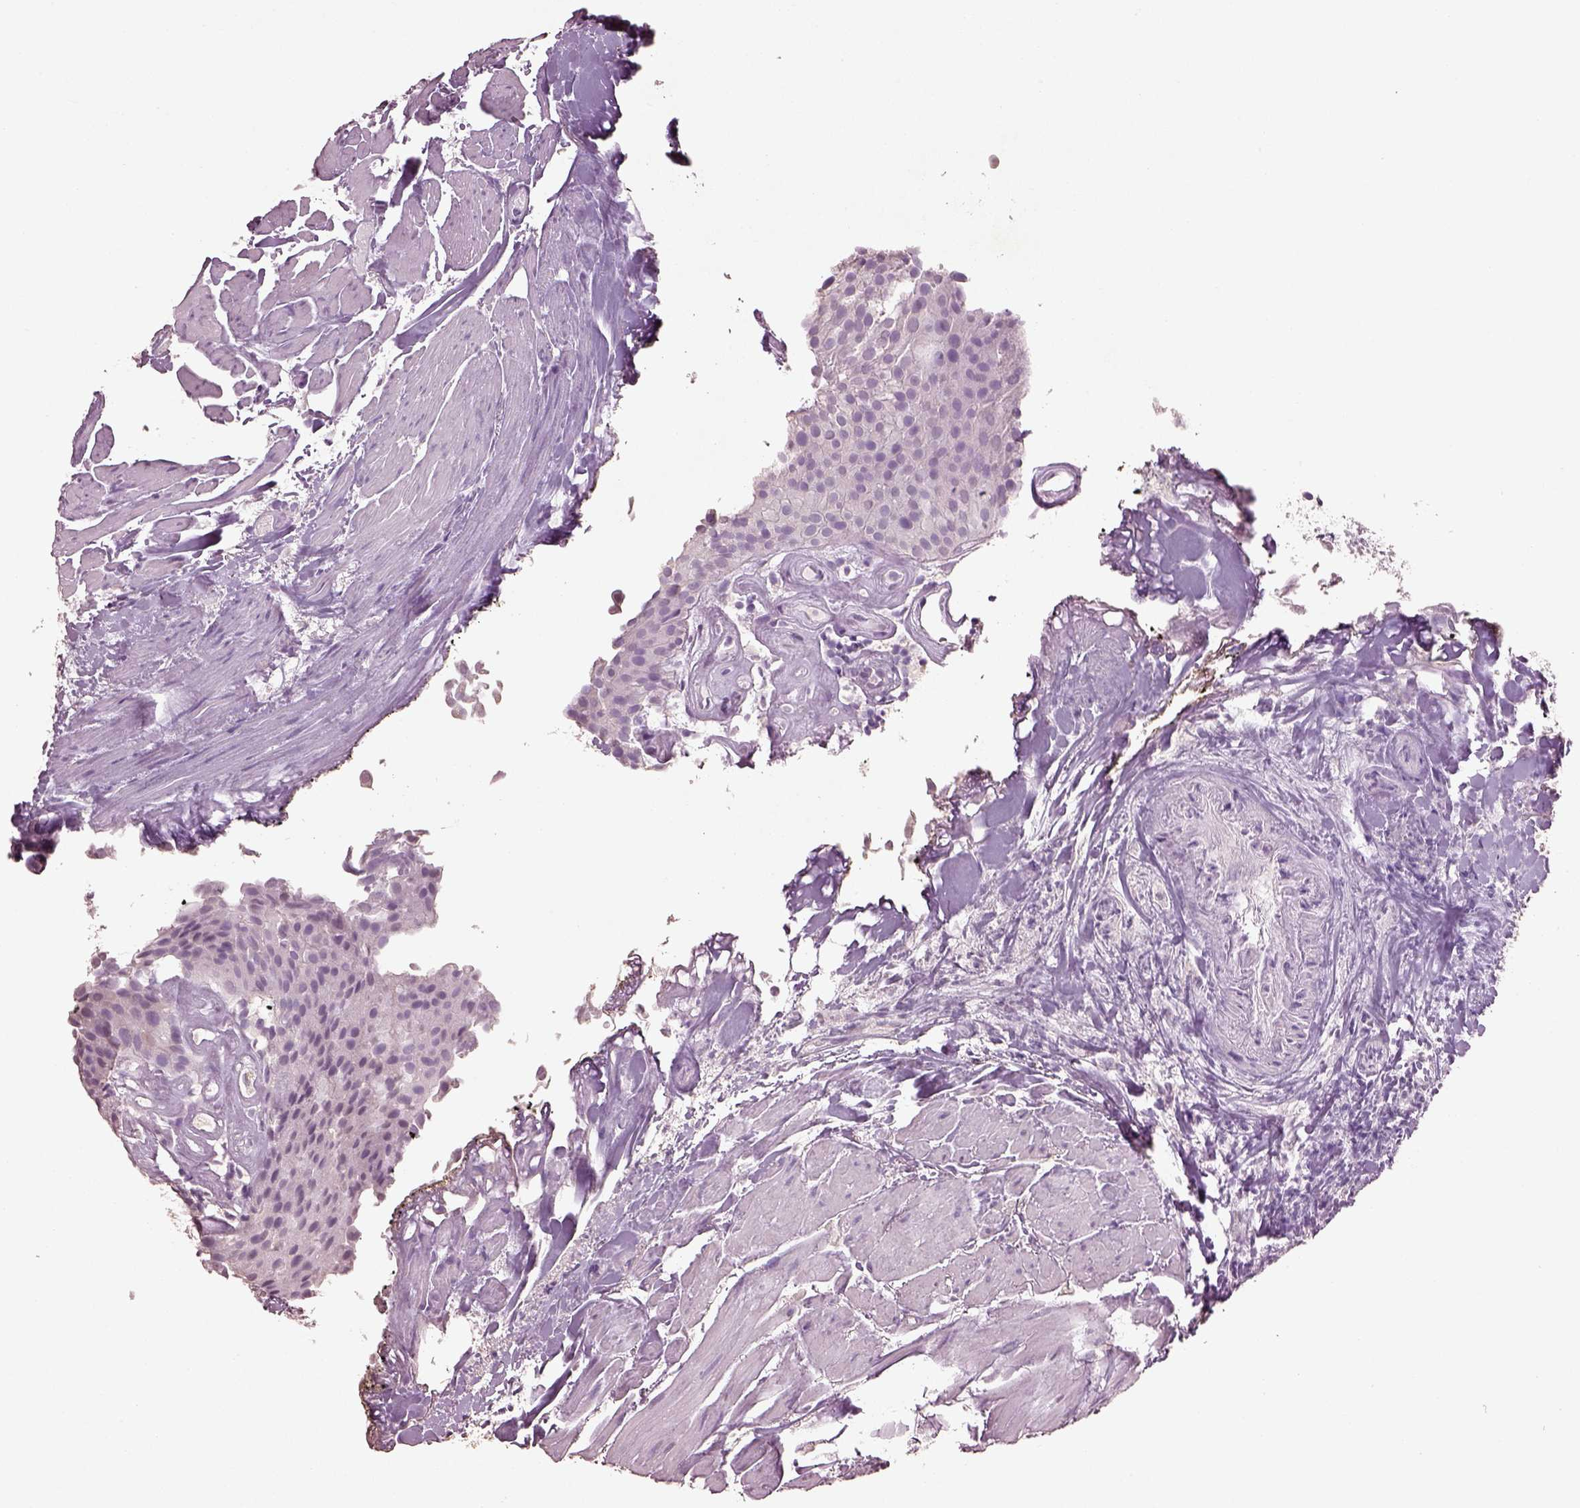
{"staining": {"intensity": "negative", "quantity": "none", "location": "none"}, "tissue": "urothelial cancer", "cell_type": "Tumor cells", "image_type": "cancer", "snomed": [{"axis": "morphology", "description": "Urothelial carcinoma, Low grade"}, {"axis": "topography", "description": "Urinary bladder"}], "caption": "Tumor cells show no significant expression in low-grade urothelial carcinoma. (Immunohistochemistry (ihc), brightfield microscopy, high magnification).", "gene": "KCNIP3", "patient": {"sex": "female", "age": 87}}